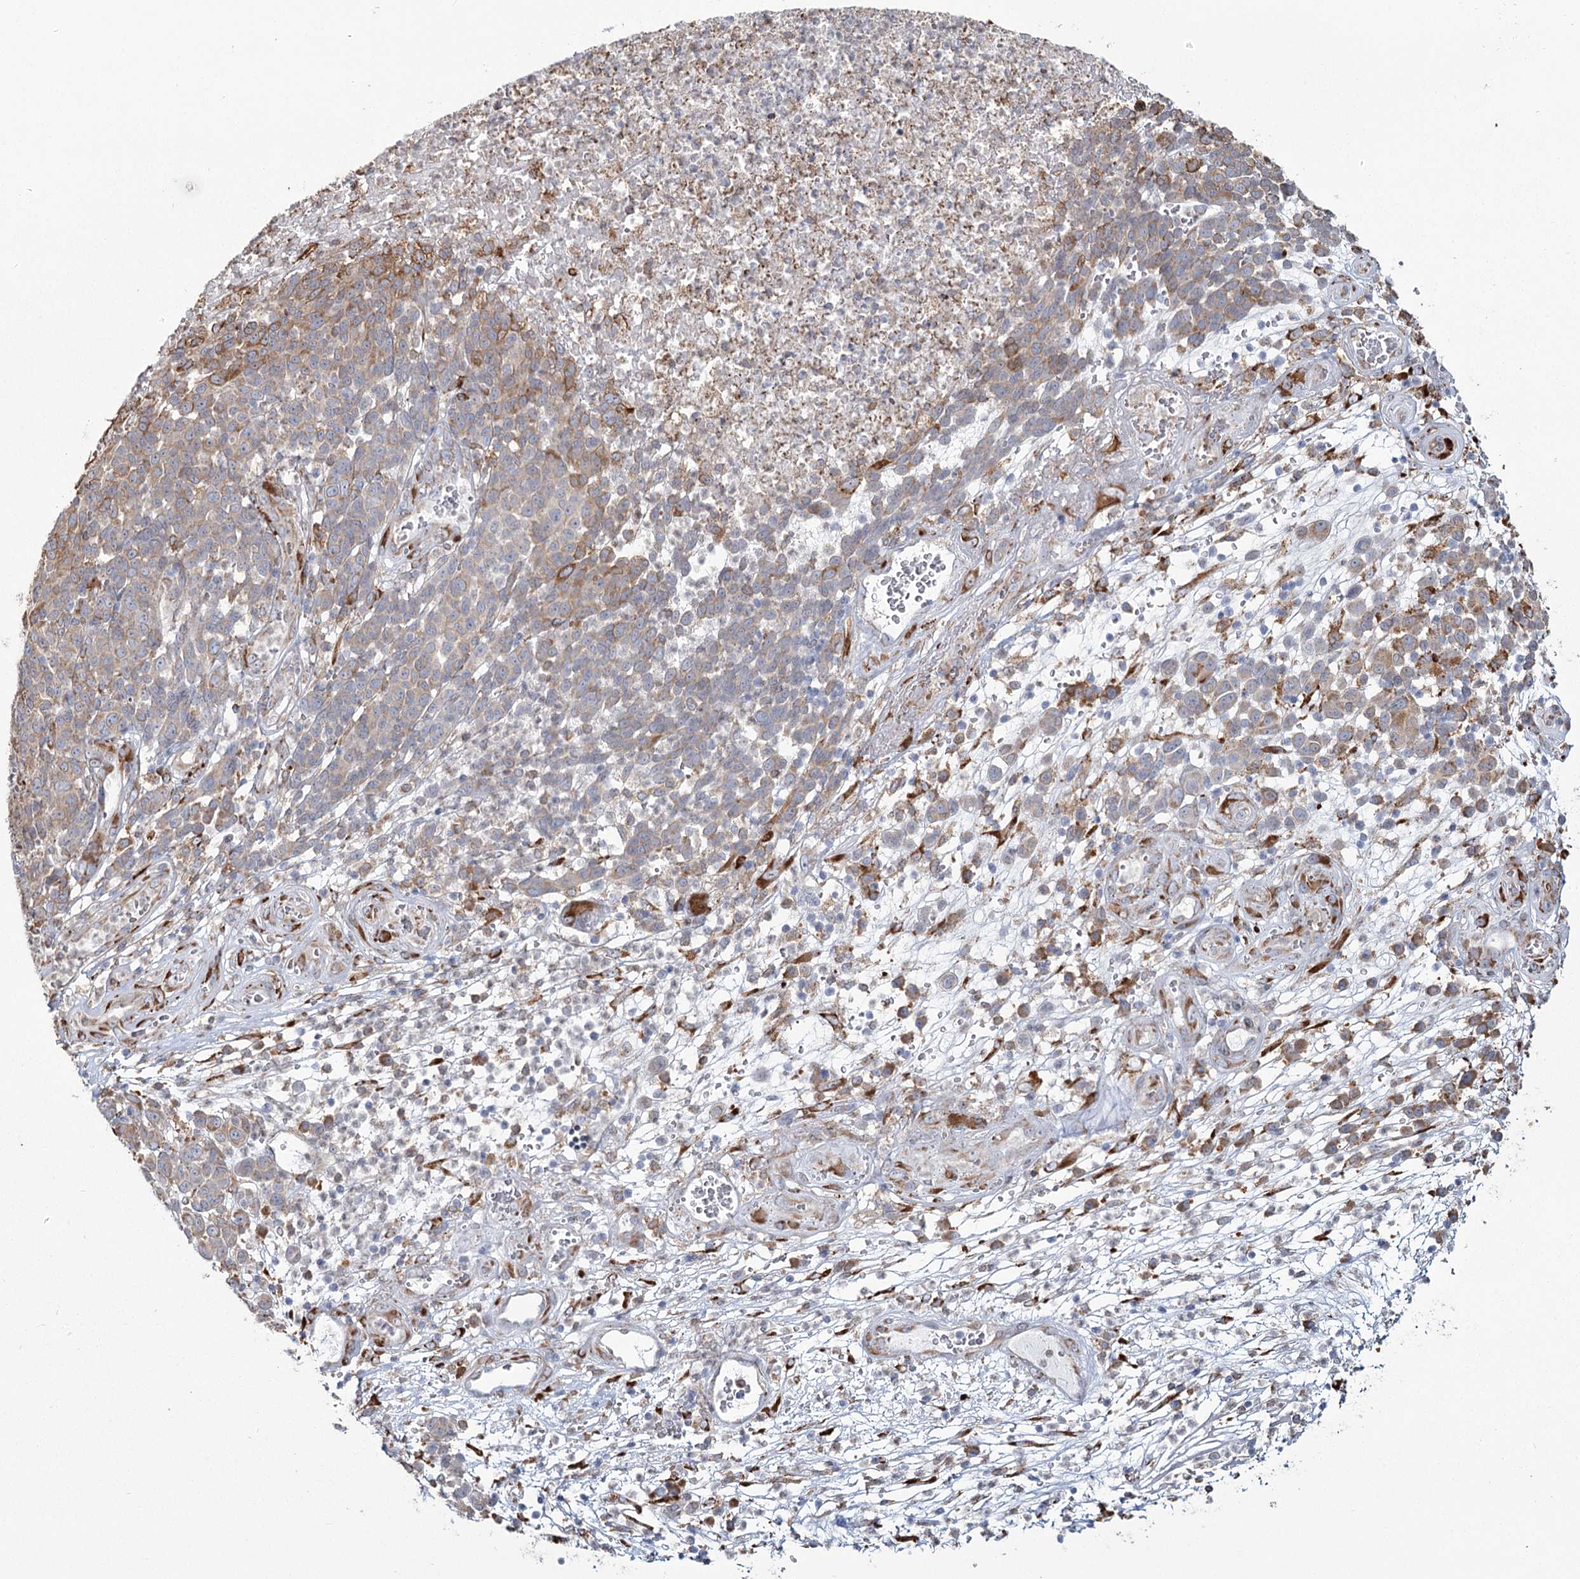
{"staining": {"intensity": "moderate", "quantity": "<25%", "location": "cytoplasmic/membranous"}, "tissue": "melanoma", "cell_type": "Tumor cells", "image_type": "cancer", "snomed": [{"axis": "morphology", "description": "Malignant melanoma, NOS"}, {"axis": "topography", "description": "Skin"}], "caption": "Malignant melanoma stained with a protein marker displays moderate staining in tumor cells.", "gene": "ZCCHC9", "patient": {"sex": "male", "age": 49}}